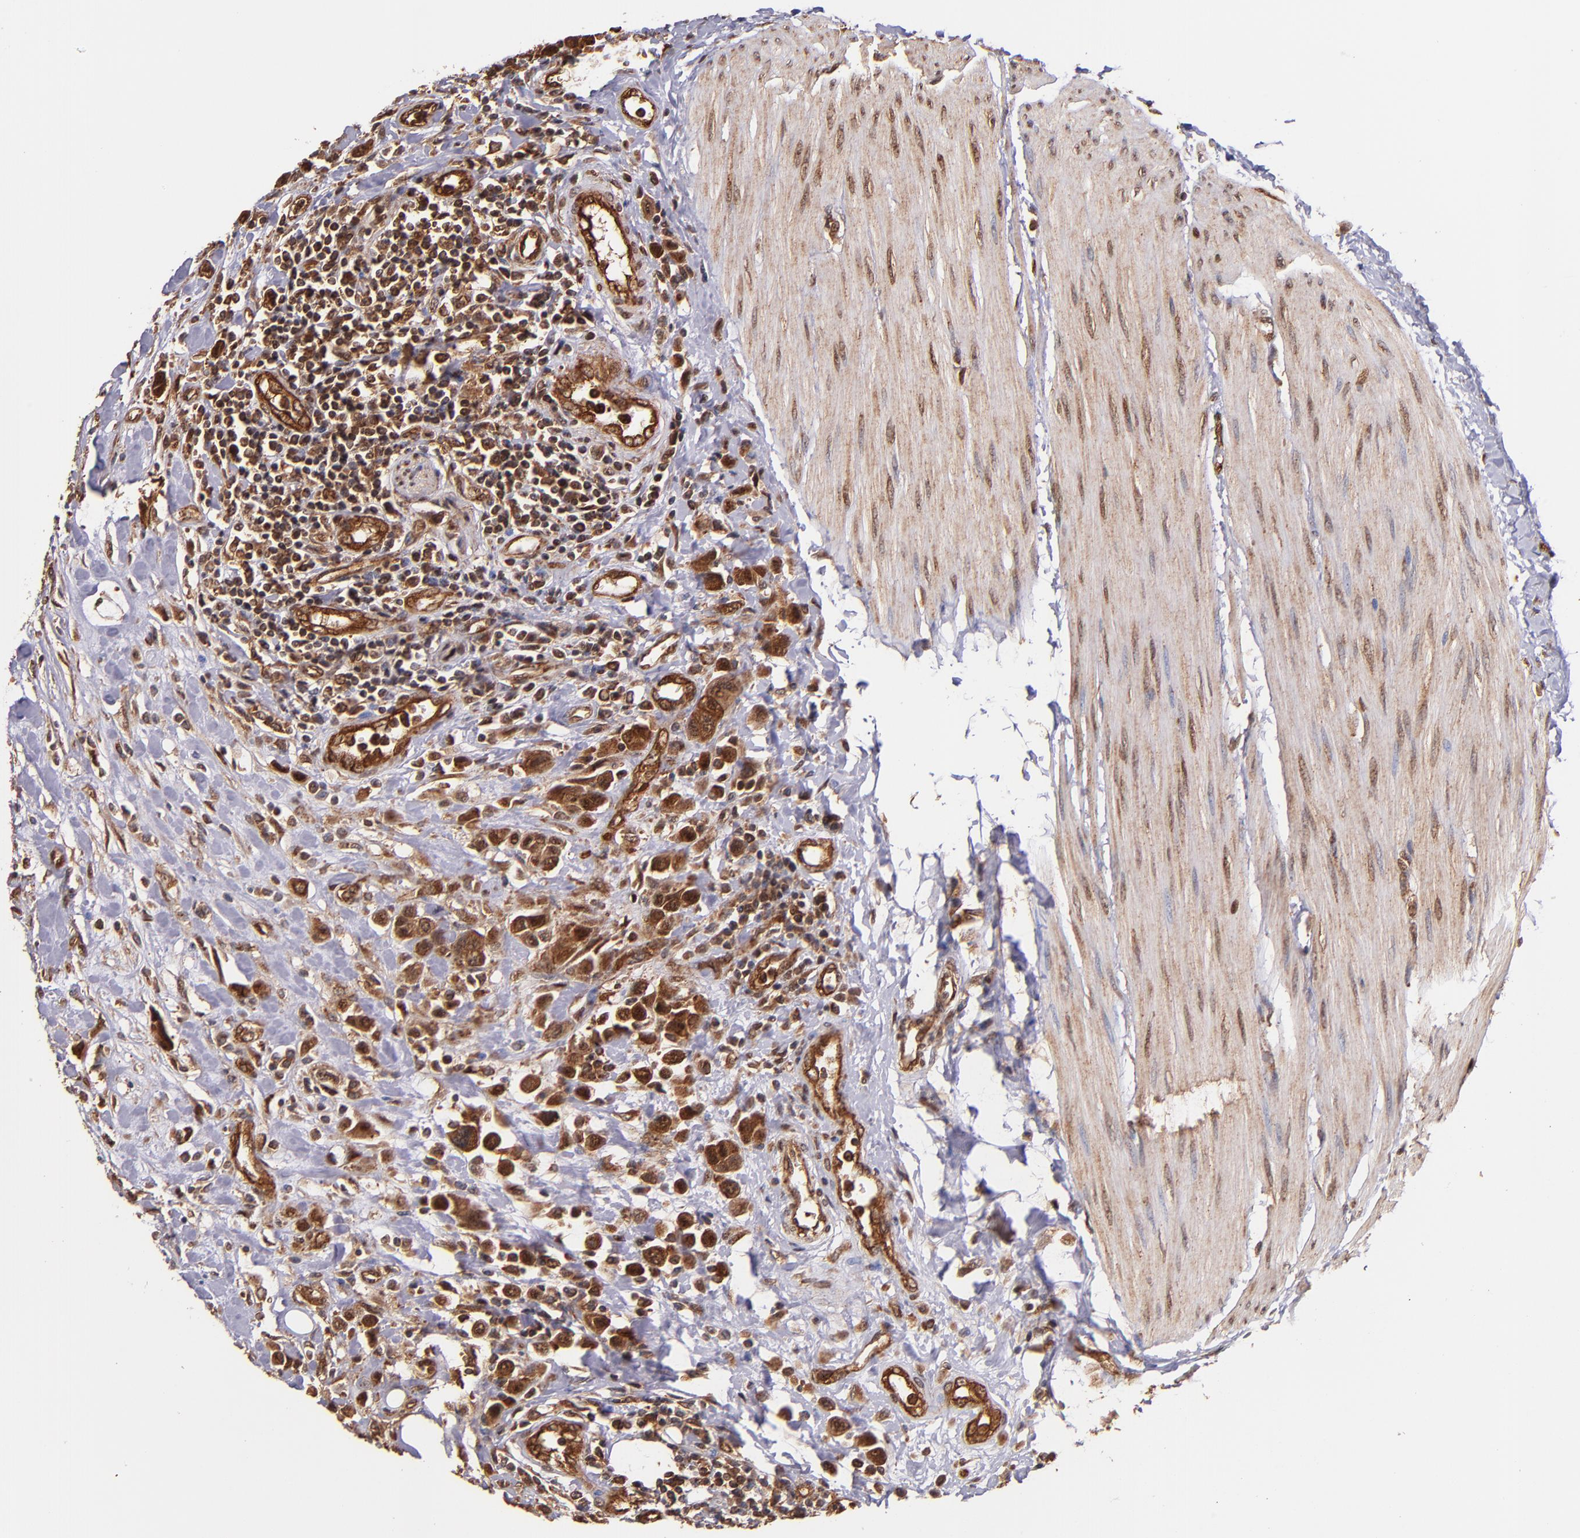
{"staining": {"intensity": "strong", "quantity": ">75%", "location": "cytoplasmic/membranous,nuclear"}, "tissue": "urothelial cancer", "cell_type": "Tumor cells", "image_type": "cancer", "snomed": [{"axis": "morphology", "description": "Urothelial carcinoma, High grade"}, {"axis": "topography", "description": "Urinary bladder"}], "caption": "A brown stain highlights strong cytoplasmic/membranous and nuclear positivity of a protein in human high-grade urothelial carcinoma tumor cells.", "gene": "STX8", "patient": {"sex": "male", "age": 50}}